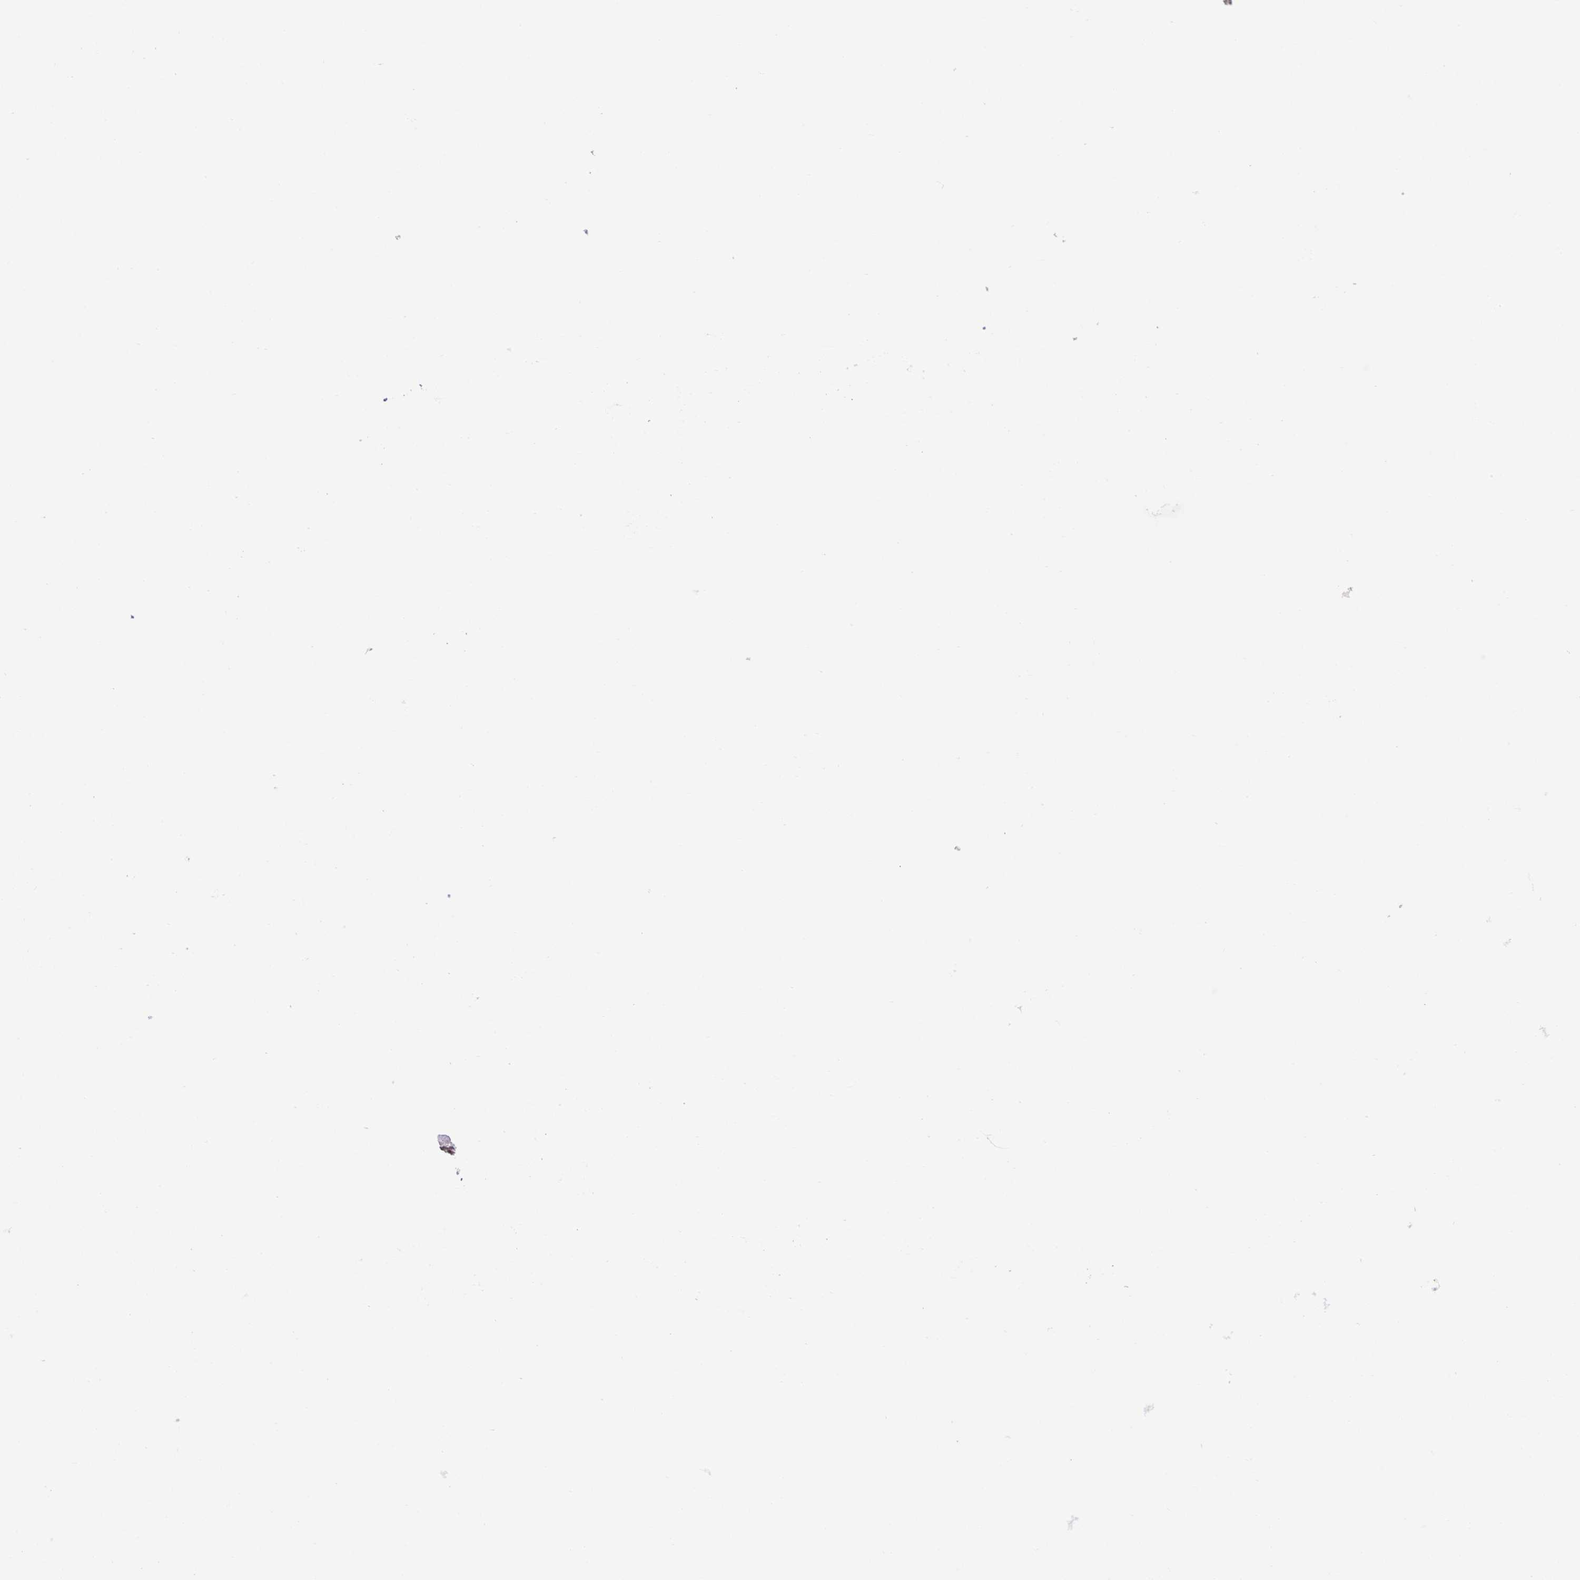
{"staining": {"intensity": "weak", "quantity": "<25%", "location": "cytoplasmic/membranous,nuclear"}, "tissue": "lung cancer", "cell_type": "Tumor cells", "image_type": "cancer", "snomed": [{"axis": "morphology", "description": "Normal morphology"}, {"axis": "morphology", "description": "Adenocarcinoma, NOS"}, {"axis": "topography", "description": "Lymph node"}, {"axis": "topography", "description": "Lung"}], "caption": "DAB immunohistochemical staining of lung adenocarcinoma displays no significant expression in tumor cells.", "gene": "ERG", "patient": {"sex": "female", "age": 51}}